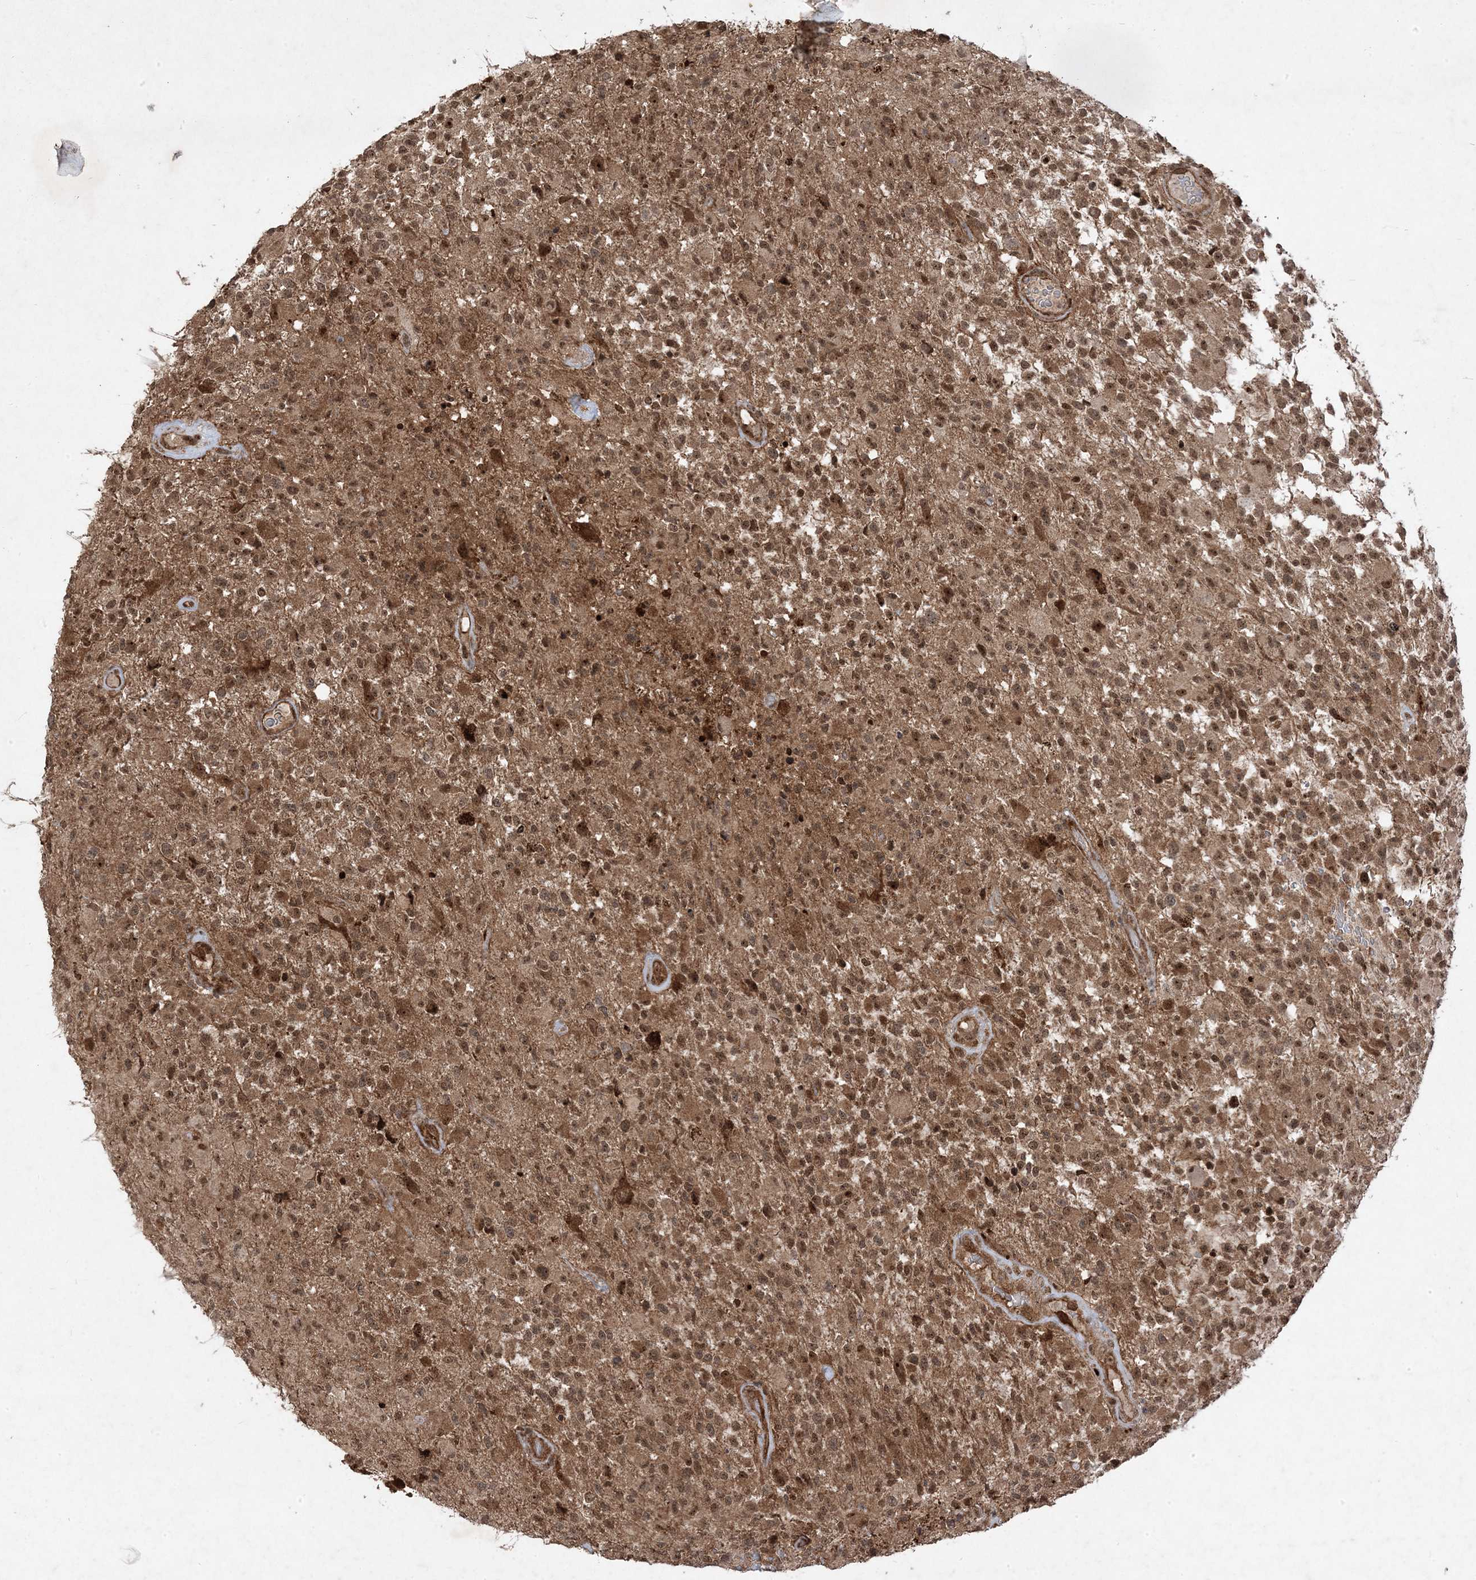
{"staining": {"intensity": "moderate", "quantity": ">75%", "location": "cytoplasmic/membranous,nuclear"}, "tissue": "glioma", "cell_type": "Tumor cells", "image_type": "cancer", "snomed": [{"axis": "morphology", "description": "Glioma, malignant, High grade"}, {"axis": "morphology", "description": "Glioblastoma, NOS"}, {"axis": "topography", "description": "Brain"}], "caption": "This image reveals glioblastoma stained with IHC to label a protein in brown. The cytoplasmic/membranous and nuclear of tumor cells show moderate positivity for the protein. Nuclei are counter-stained blue.", "gene": "PLEKHM2", "patient": {"sex": "male", "age": 60}}